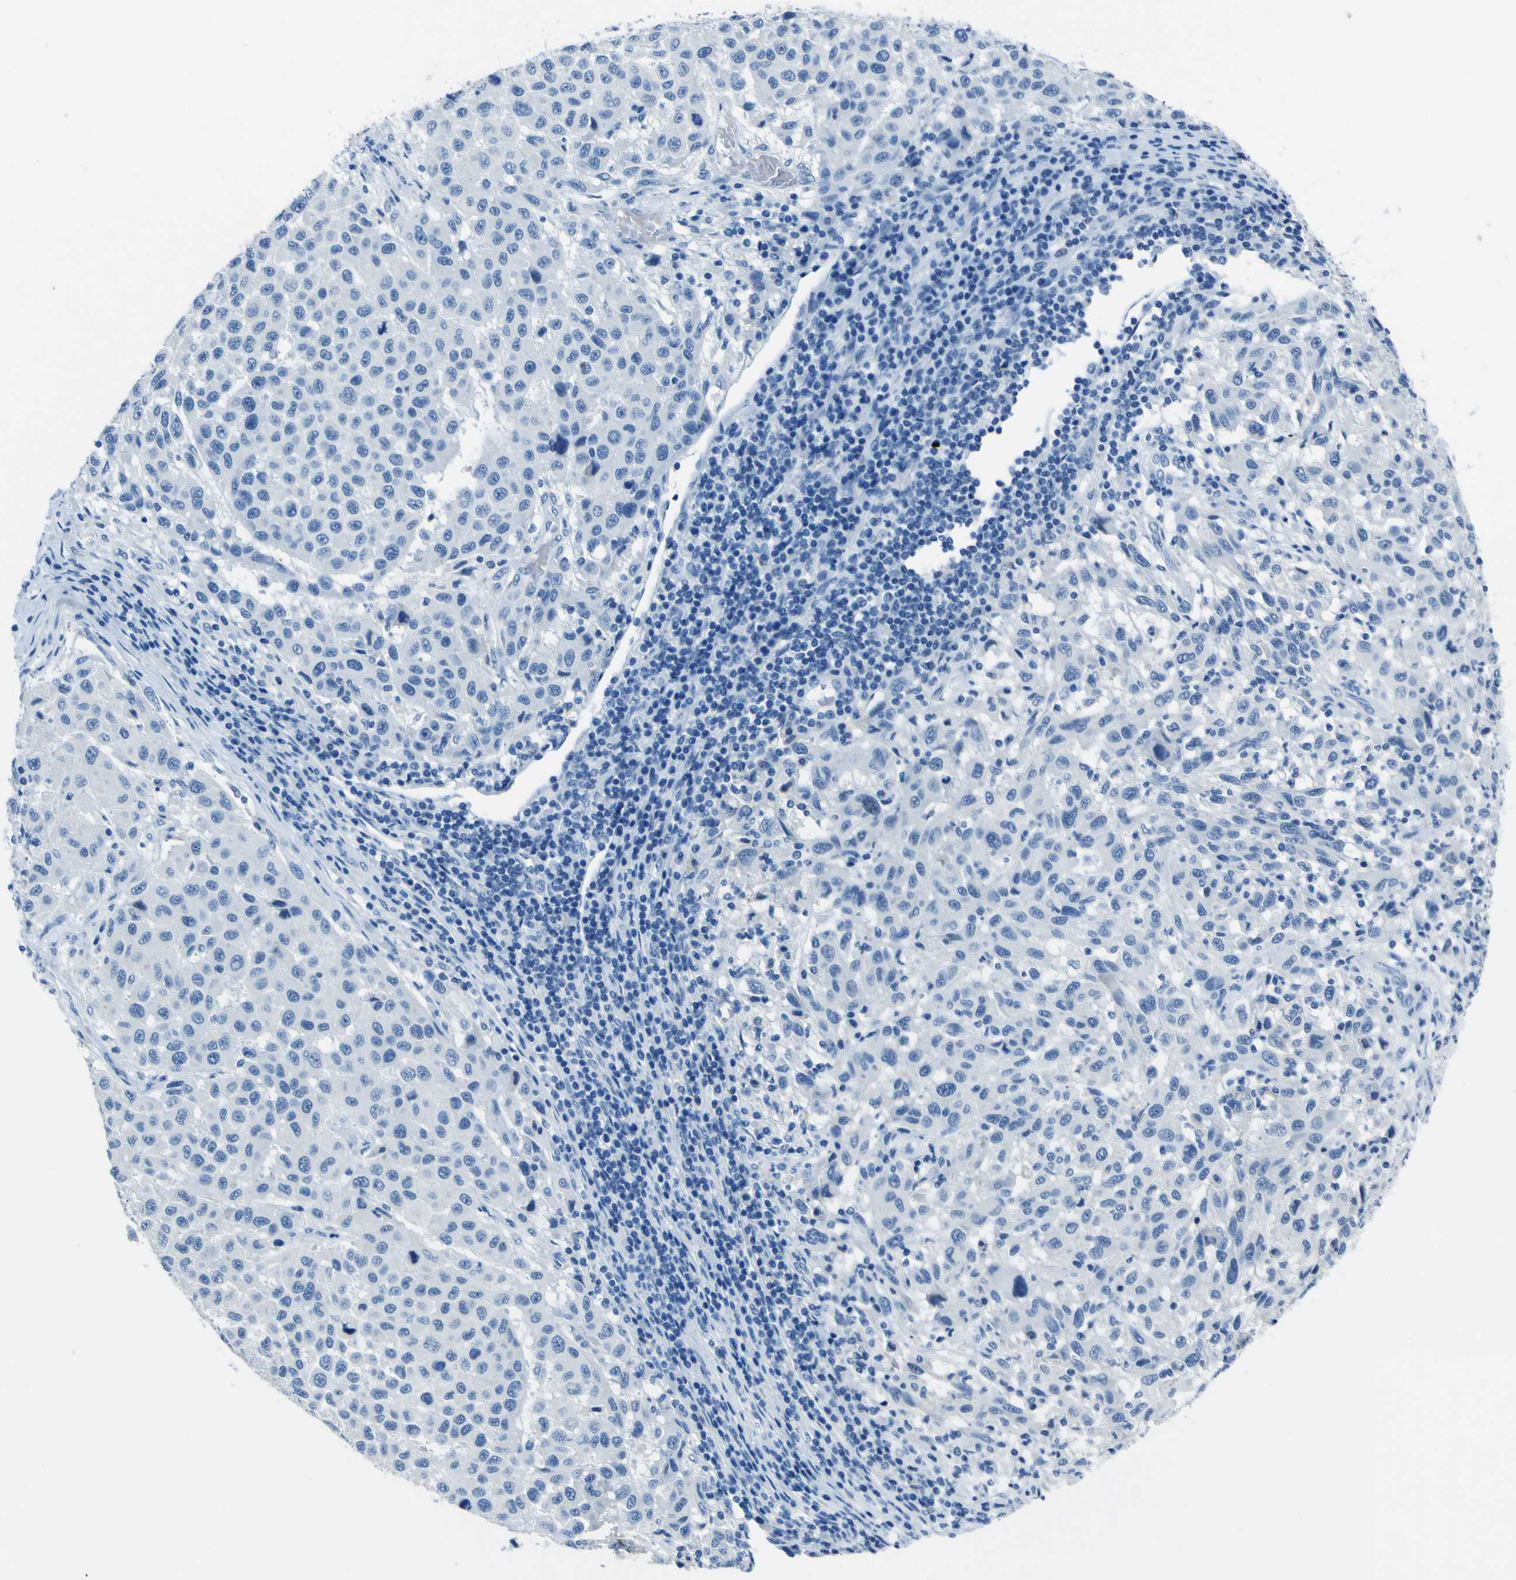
{"staining": {"intensity": "negative", "quantity": "none", "location": "none"}, "tissue": "melanoma", "cell_type": "Tumor cells", "image_type": "cancer", "snomed": [{"axis": "morphology", "description": "Malignant melanoma, Metastatic site"}, {"axis": "topography", "description": "Lymph node"}], "caption": "Melanoma was stained to show a protein in brown. There is no significant staining in tumor cells.", "gene": "PHKG1", "patient": {"sex": "male", "age": 61}}